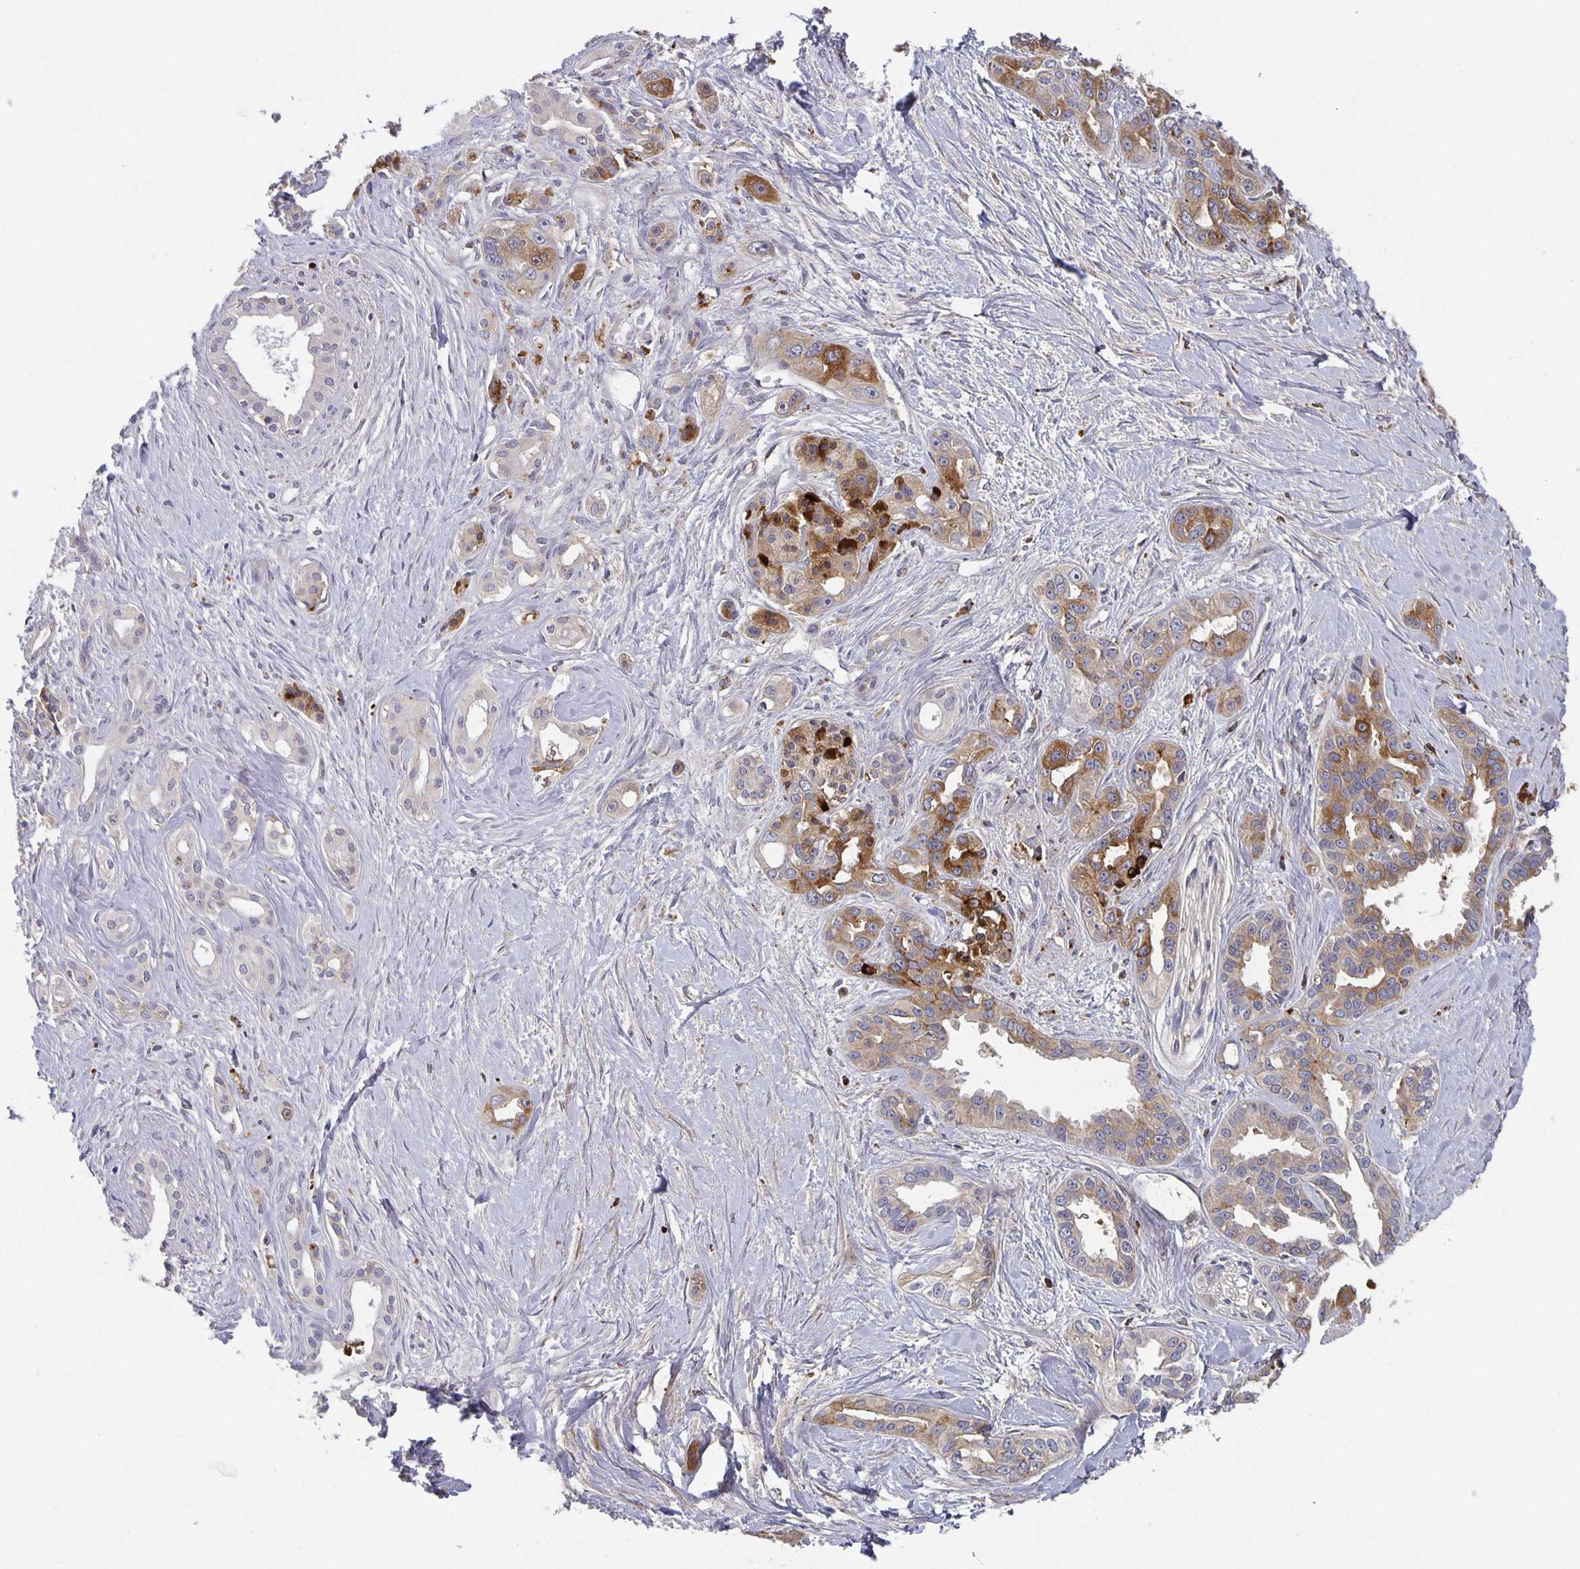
{"staining": {"intensity": "moderate", "quantity": "25%-75%", "location": "cytoplasmic/membranous"}, "tissue": "pancreatic cancer", "cell_type": "Tumor cells", "image_type": "cancer", "snomed": [{"axis": "morphology", "description": "Adenocarcinoma, NOS"}, {"axis": "topography", "description": "Pancreas"}], "caption": "Immunohistochemical staining of pancreatic cancer (adenocarcinoma) displays moderate cytoplasmic/membranous protein staining in about 25%-75% of tumor cells.", "gene": "GDF15", "patient": {"sex": "female", "age": 50}}